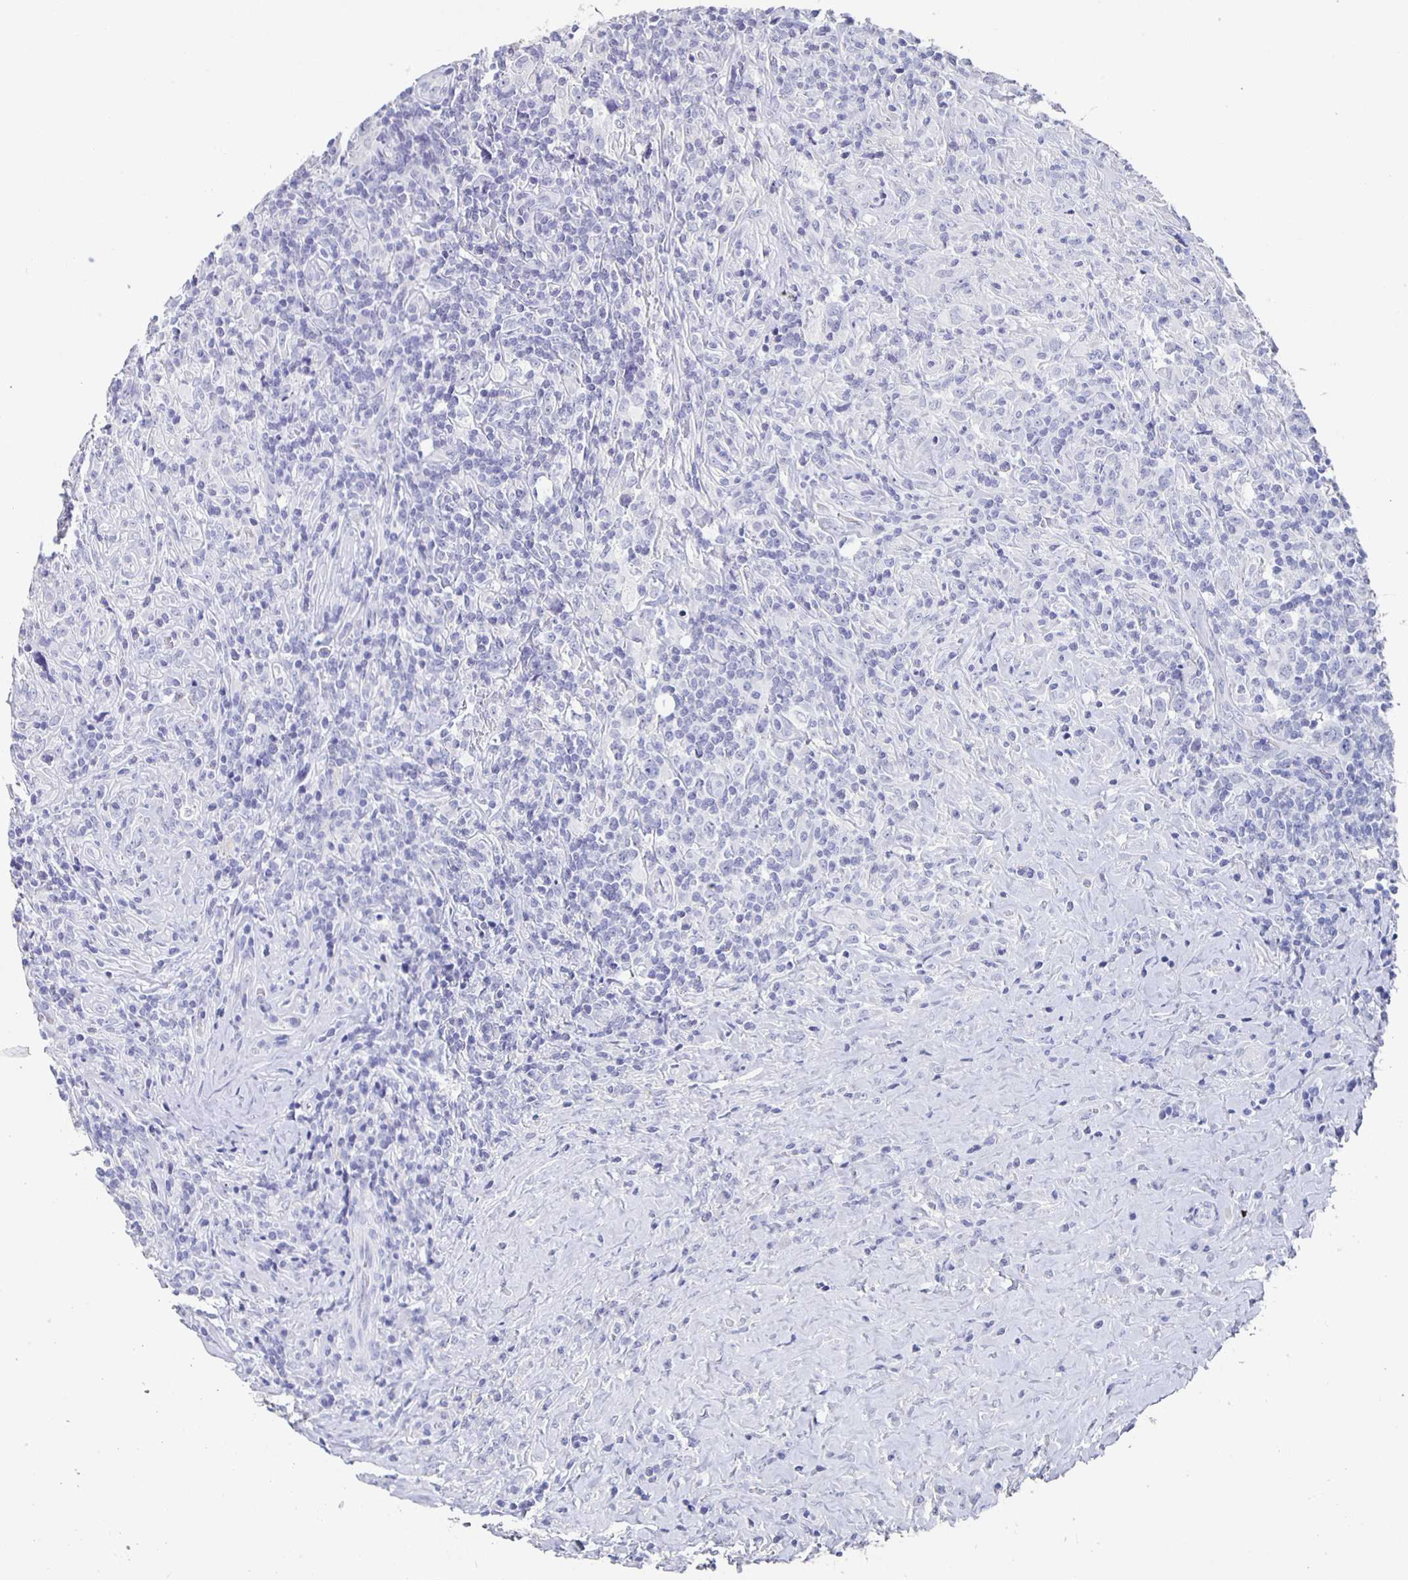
{"staining": {"intensity": "negative", "quantity": "none", "location": "none"}, "tissue": "lymphoma", "cell_type": "Tumor cells", "image_type": "cancer", "snomed": [{"axis": "morphology", "description": "Hodgkin's disease, NOS"}, {"axis": "topography", "description": "Lymph node"}], "caption": "Lymphoma stained for a protein using IHC shows no expression tumor cells.", "gene": "SLC34A2", "patient": {"sex": "female", "age": 18}}